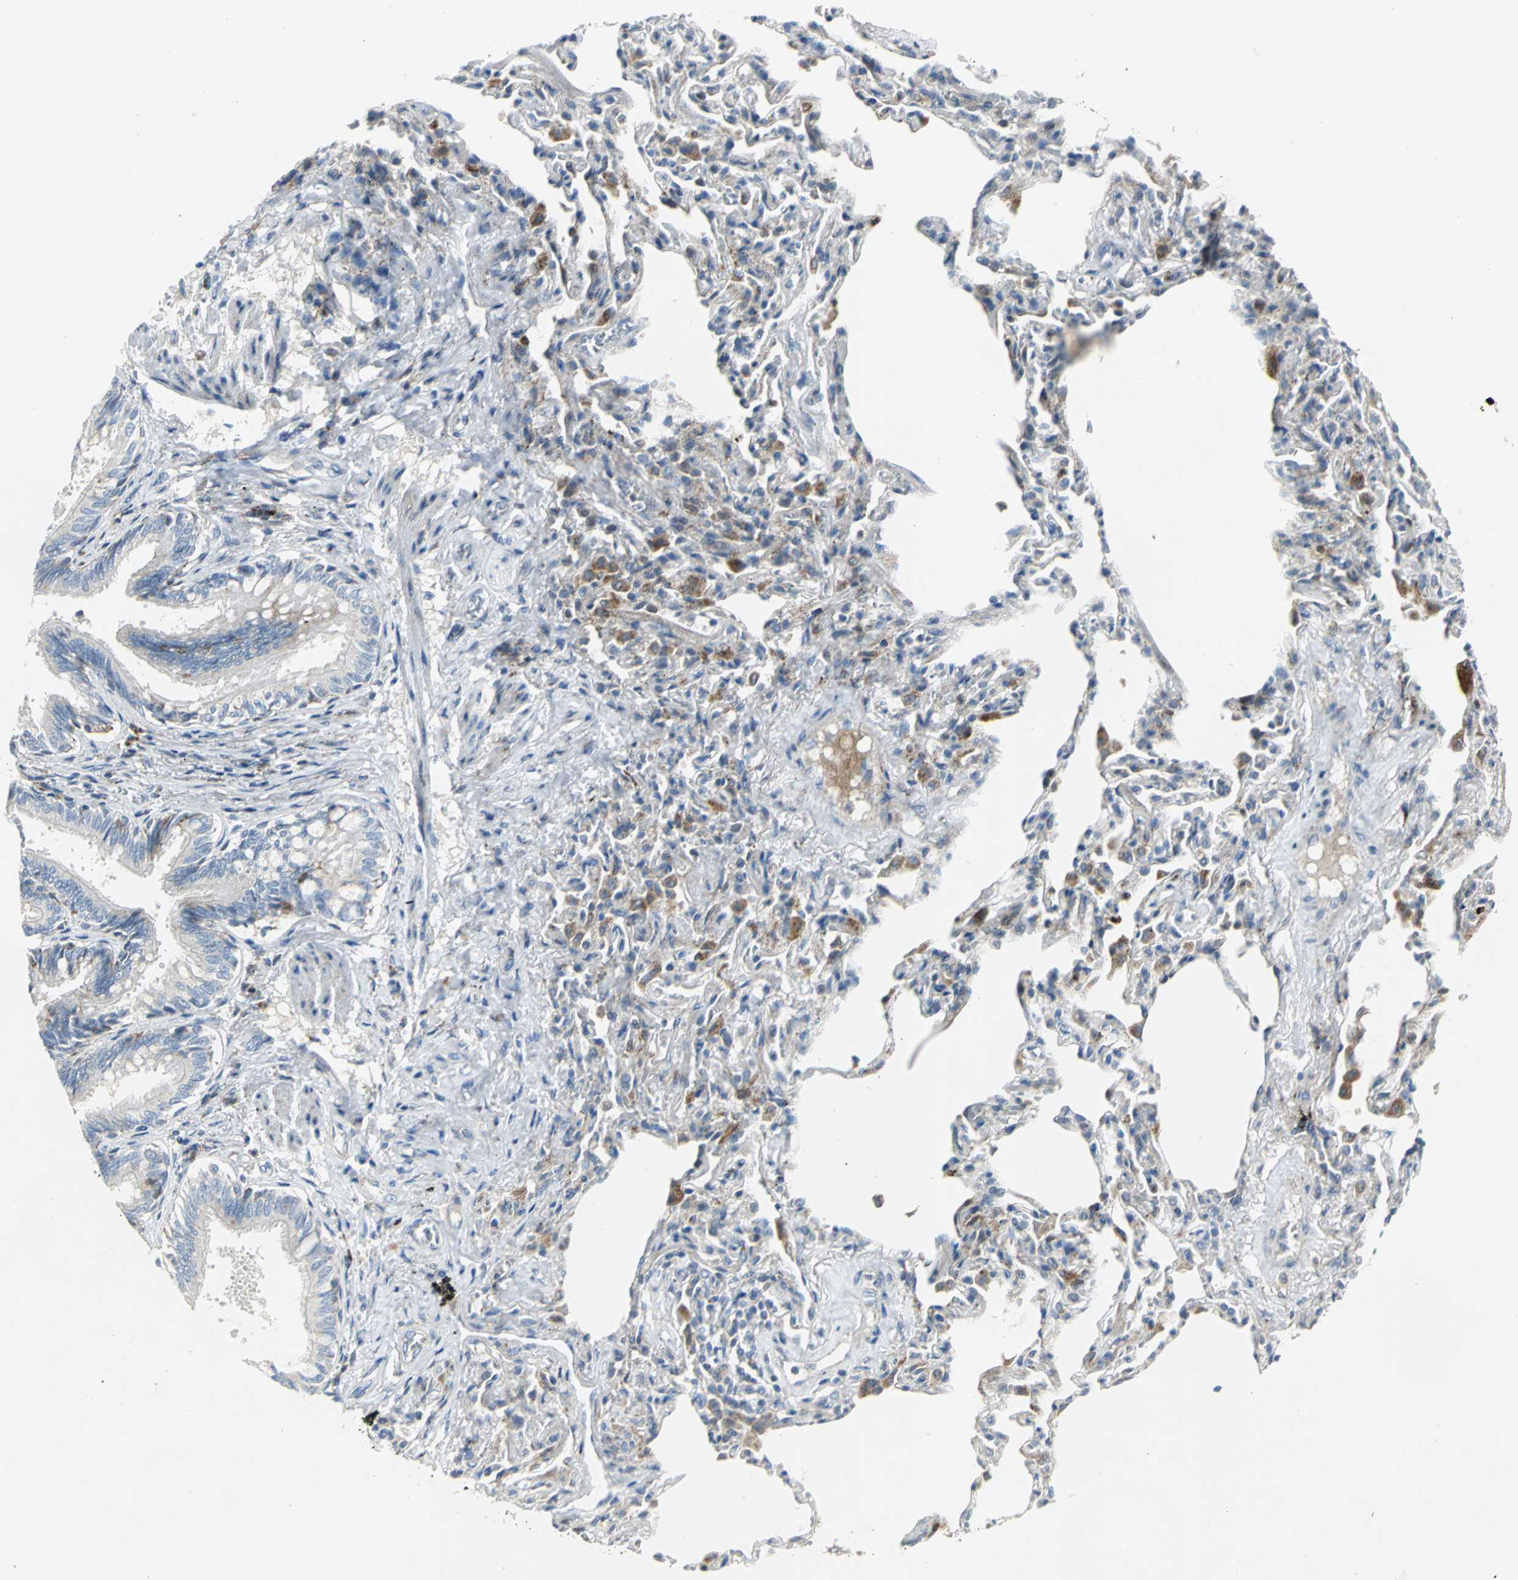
{"staining": {"intensity": "weak", "quantity": "<25%", "location": "cytoplasmic/membranous"}, "tissue": "bronchus", "cell_type": "Respiratory epithelial cells", "image_type": "normal", "snomed": [{"axis": "morphology", "description": "Normal tissue, NOS"}, {"axis": "topography", "description": "Lung"}], "caption": "DAB immunohistochemical staining of unremarkable bronchus demonstrates no significant positivity in respiratory epithelial cells. Nuclei are stained in blue.", "gene": "SPPL2B", "patient": {"sex": "male", "age": 64}}